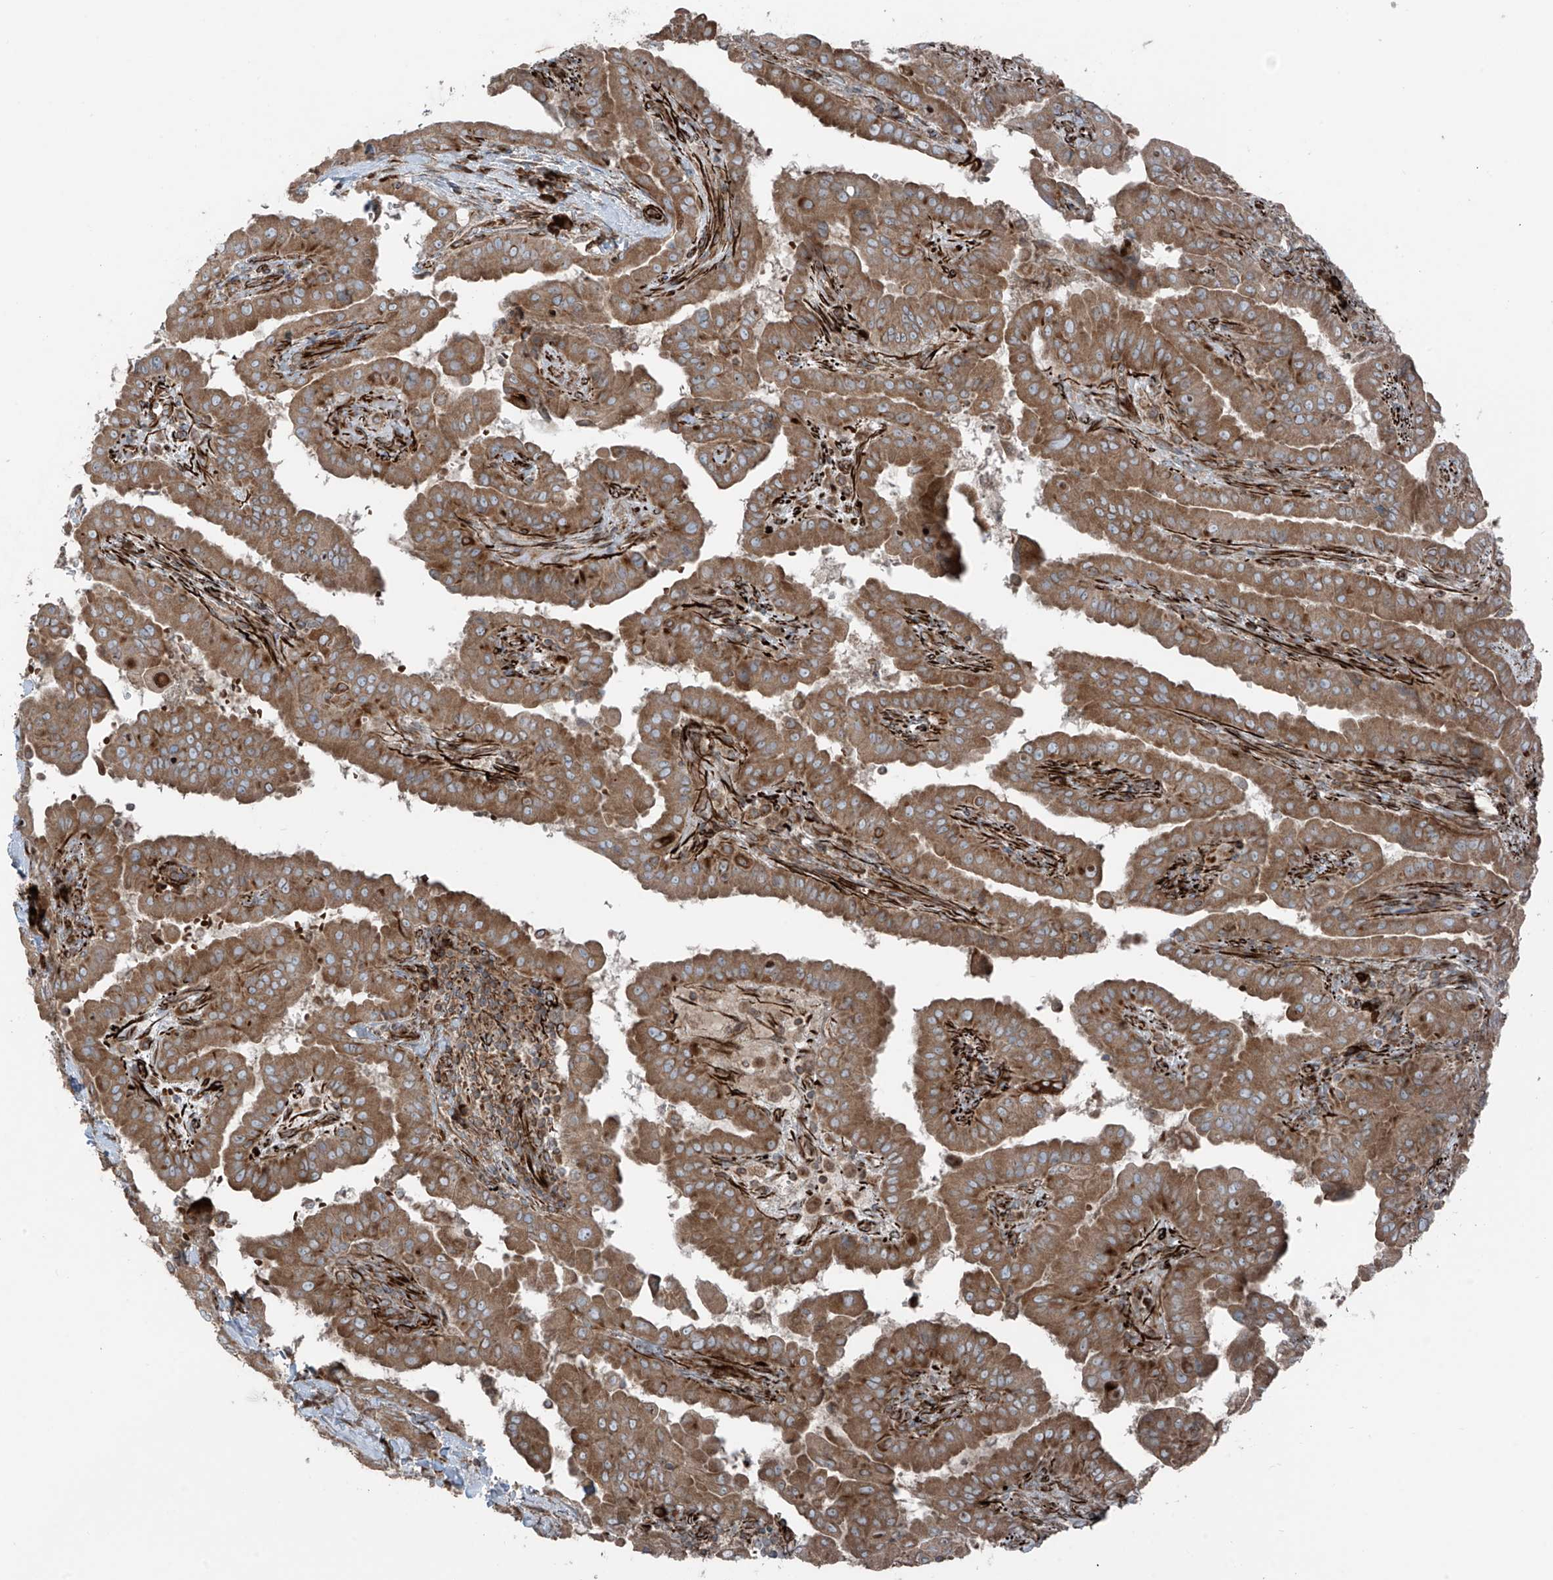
{"staining": {"intensity": "moderate", "quantity": ">75%", "location": "cytoplasmic/membranous"}, "tissue": "thyroid cancer", "cell_type": "Tumor cells", "image_type": "cancer", "snomed": [{"axis": "morphology", "description": "Papillary adenocarcinoma, NOS"}, {"axis": "topography", "description": "Thyroid gland"}], "caption": "DAB immunohistochemical staining of human thyroid cancer (papillary adenocarcinoma) reveals moderate cytoplasmic/membranous protein expression in about >75% of tumor cells.", "gene": "ERLEC1", "patient": {"sex": "male", "age": 33}}